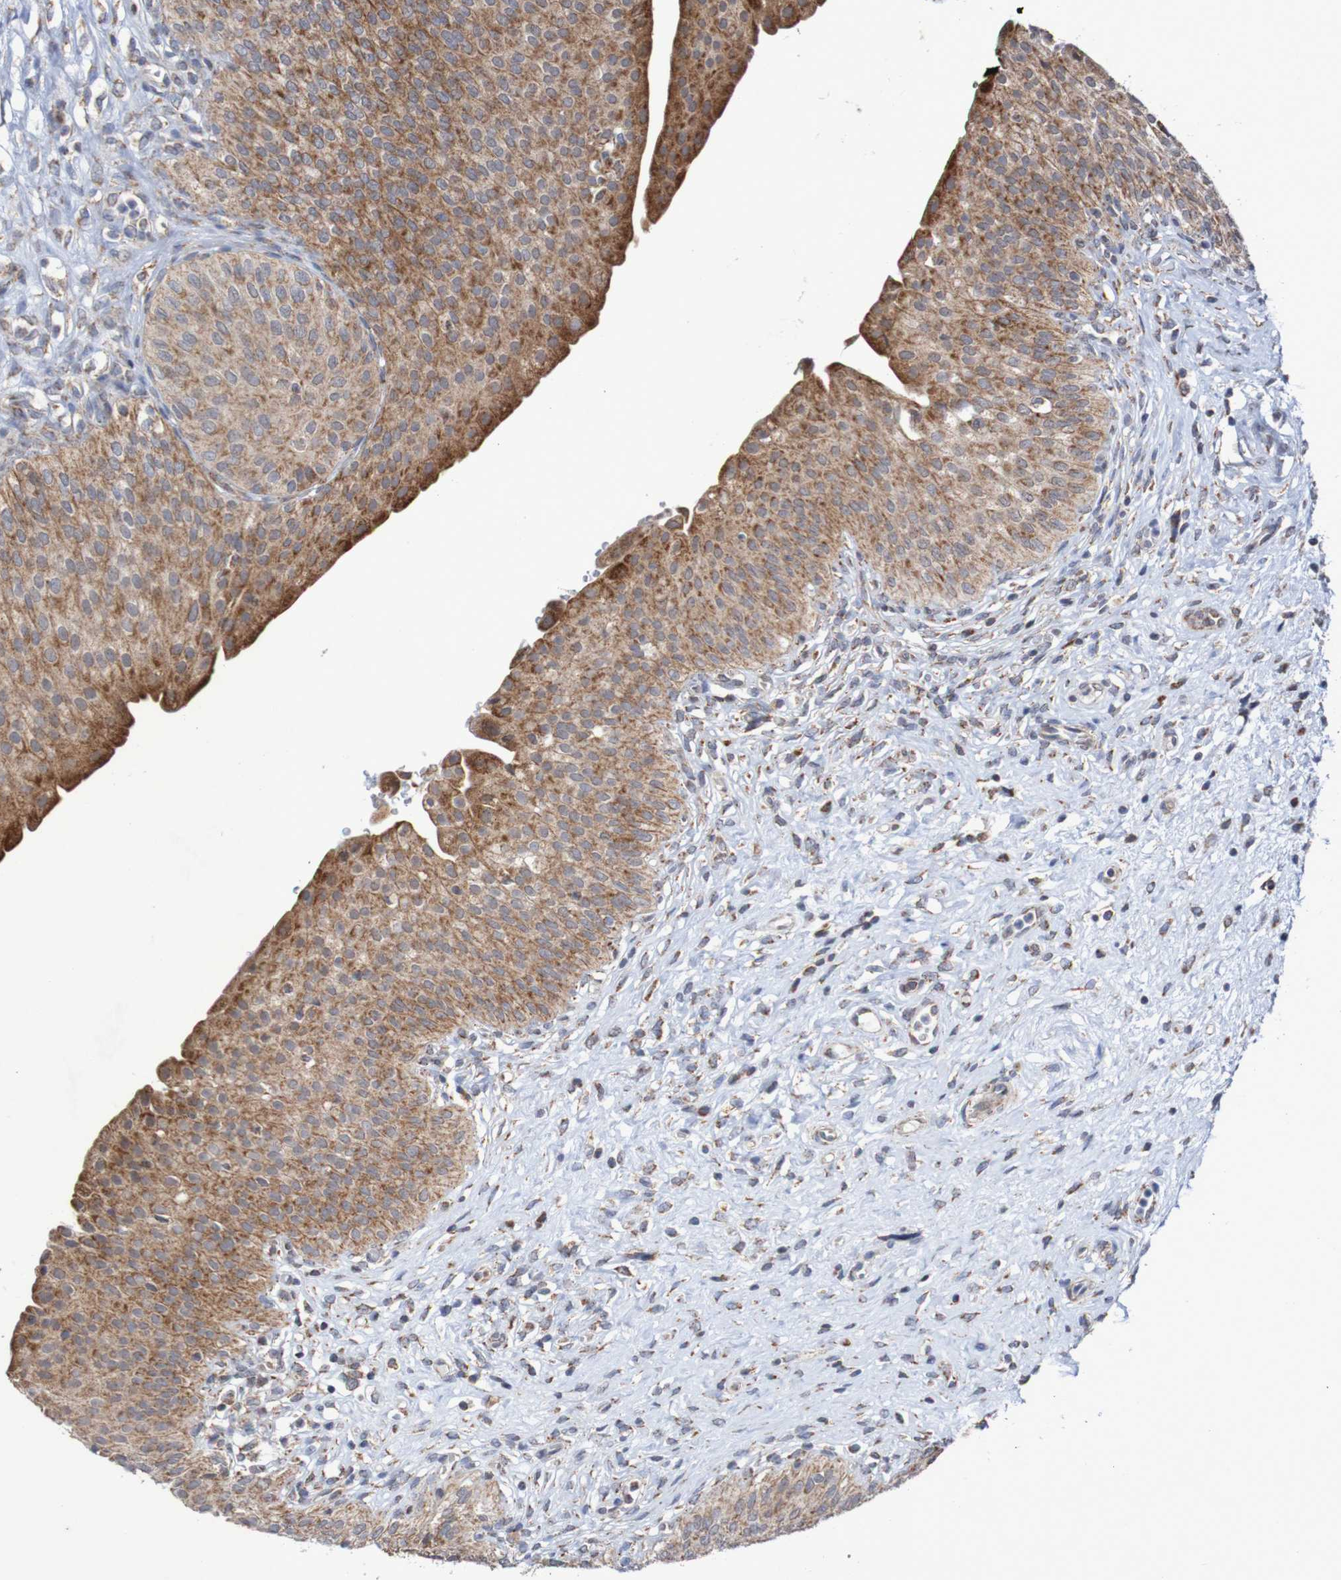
{"staining": {"intensity": "strong", "quantity": ">75%", "location": "cytoplasmic/membranous"}, "tissue": "urinary bladder", "cell_type": "Urothelial cells", "image_type": "normal", "snomed": [{"axis": "morphology", "description": "Normal tissue, NOS"}, {"axis": "topography", "description": "Urinary bladder"}], "caption": "Protein analysis of unremarkable urinary bladder demonstrates strong cytoplasmic/membranous staining in approximately >75% of urothelial cells. Immunohistochemistry stains the protein of interest in brown and the nuclei are stained blue.", "gene": "DVL1", "patient": {"sex": "male", "age": 46}}